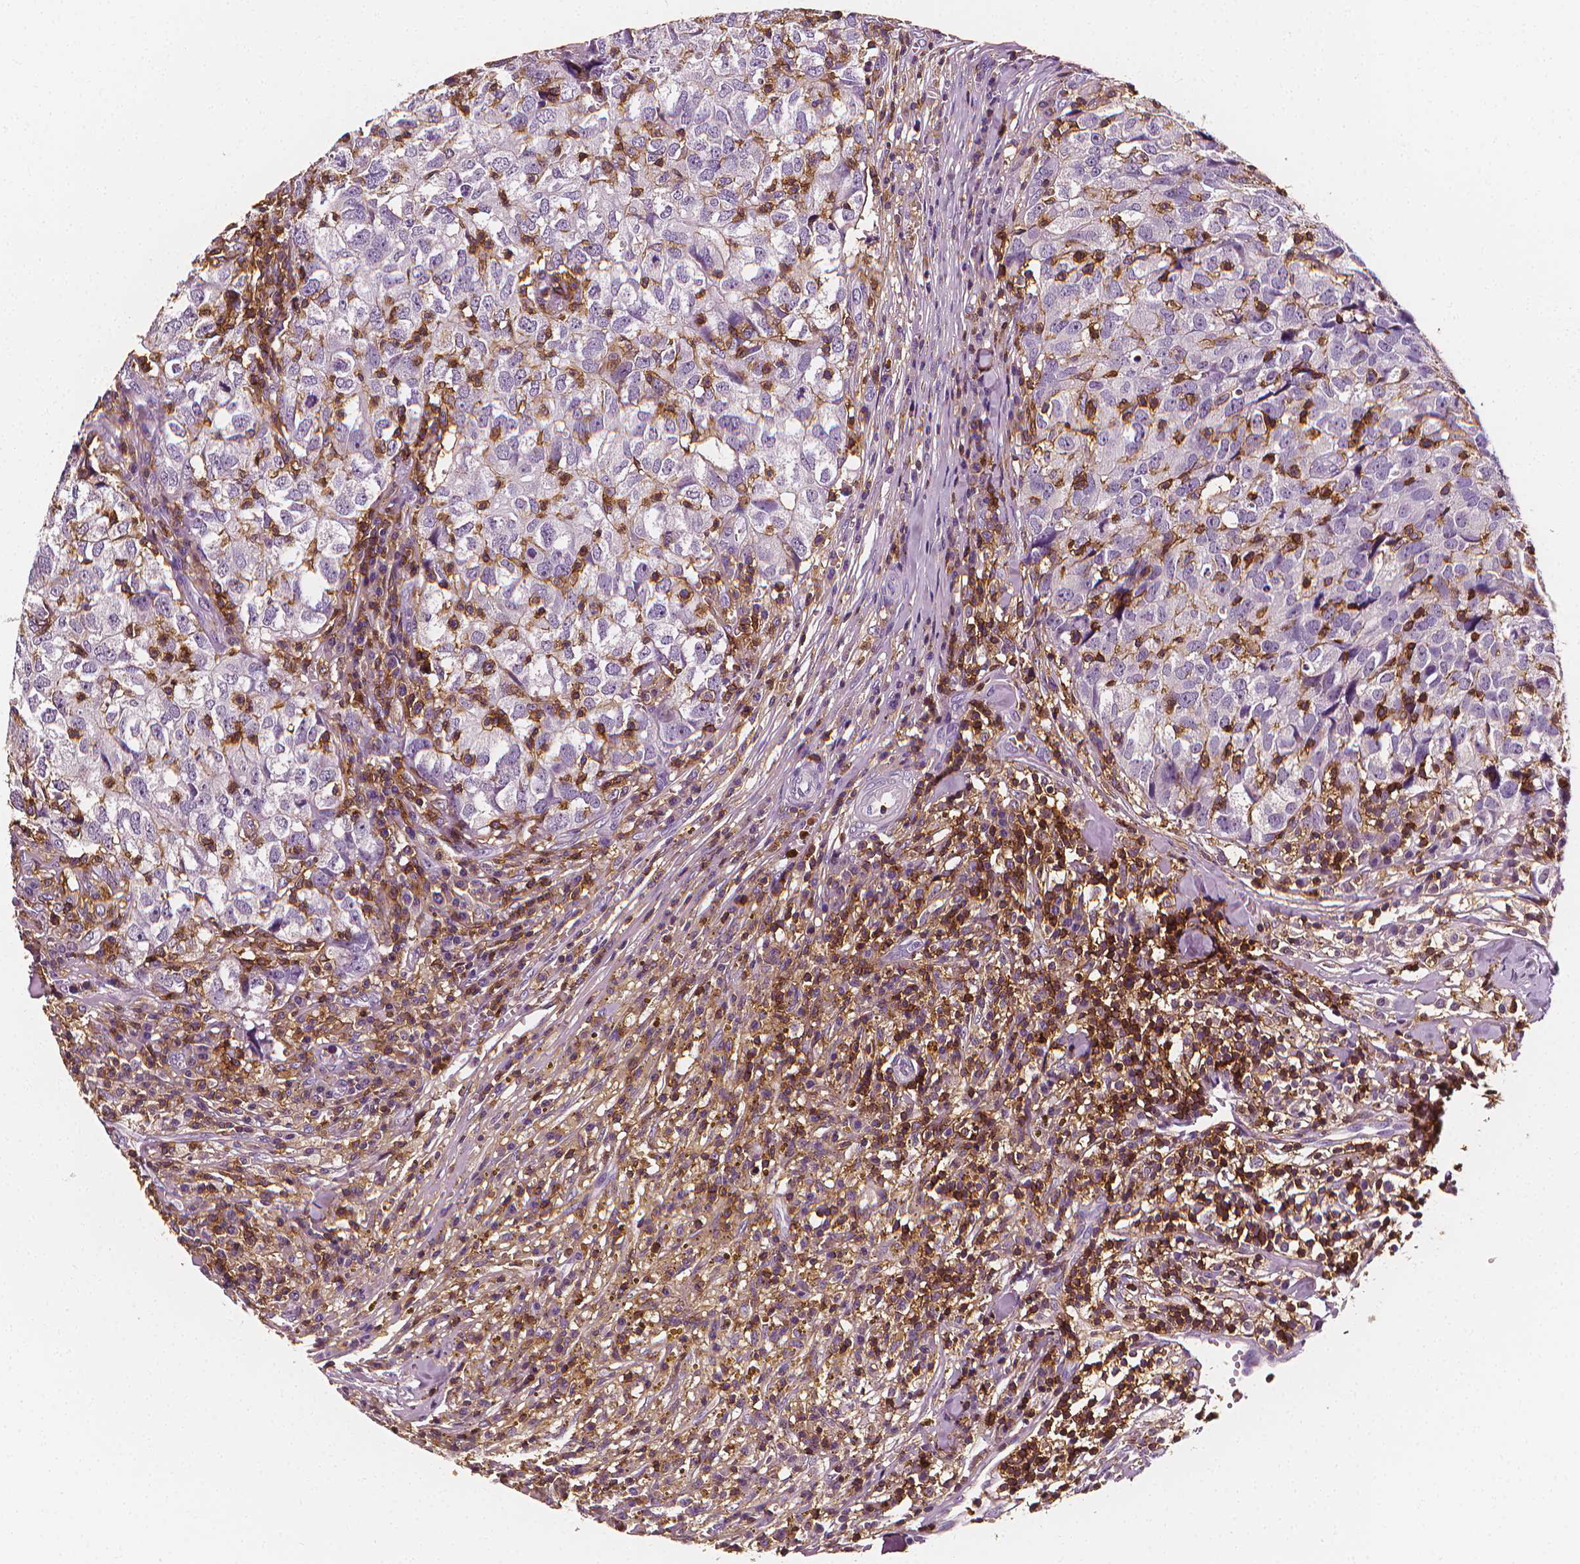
{"staining": {"intensity": "negative", "quantity": "none", "location": "none"}, "tissue": "breast cancer", "cell_type": "Tumor cells", "image_type": "cancer", "snomed": [{"axis": "morphology", "description": "Duct carcinoma"}, {"axis": "topography", "description": "Breast"}], "caption": "Tumor cells show no significant positivity in breast infiltrating ductal carcinoma.", "gene": "PTPRC", "patient": {"sex": "female", "age": 30}}